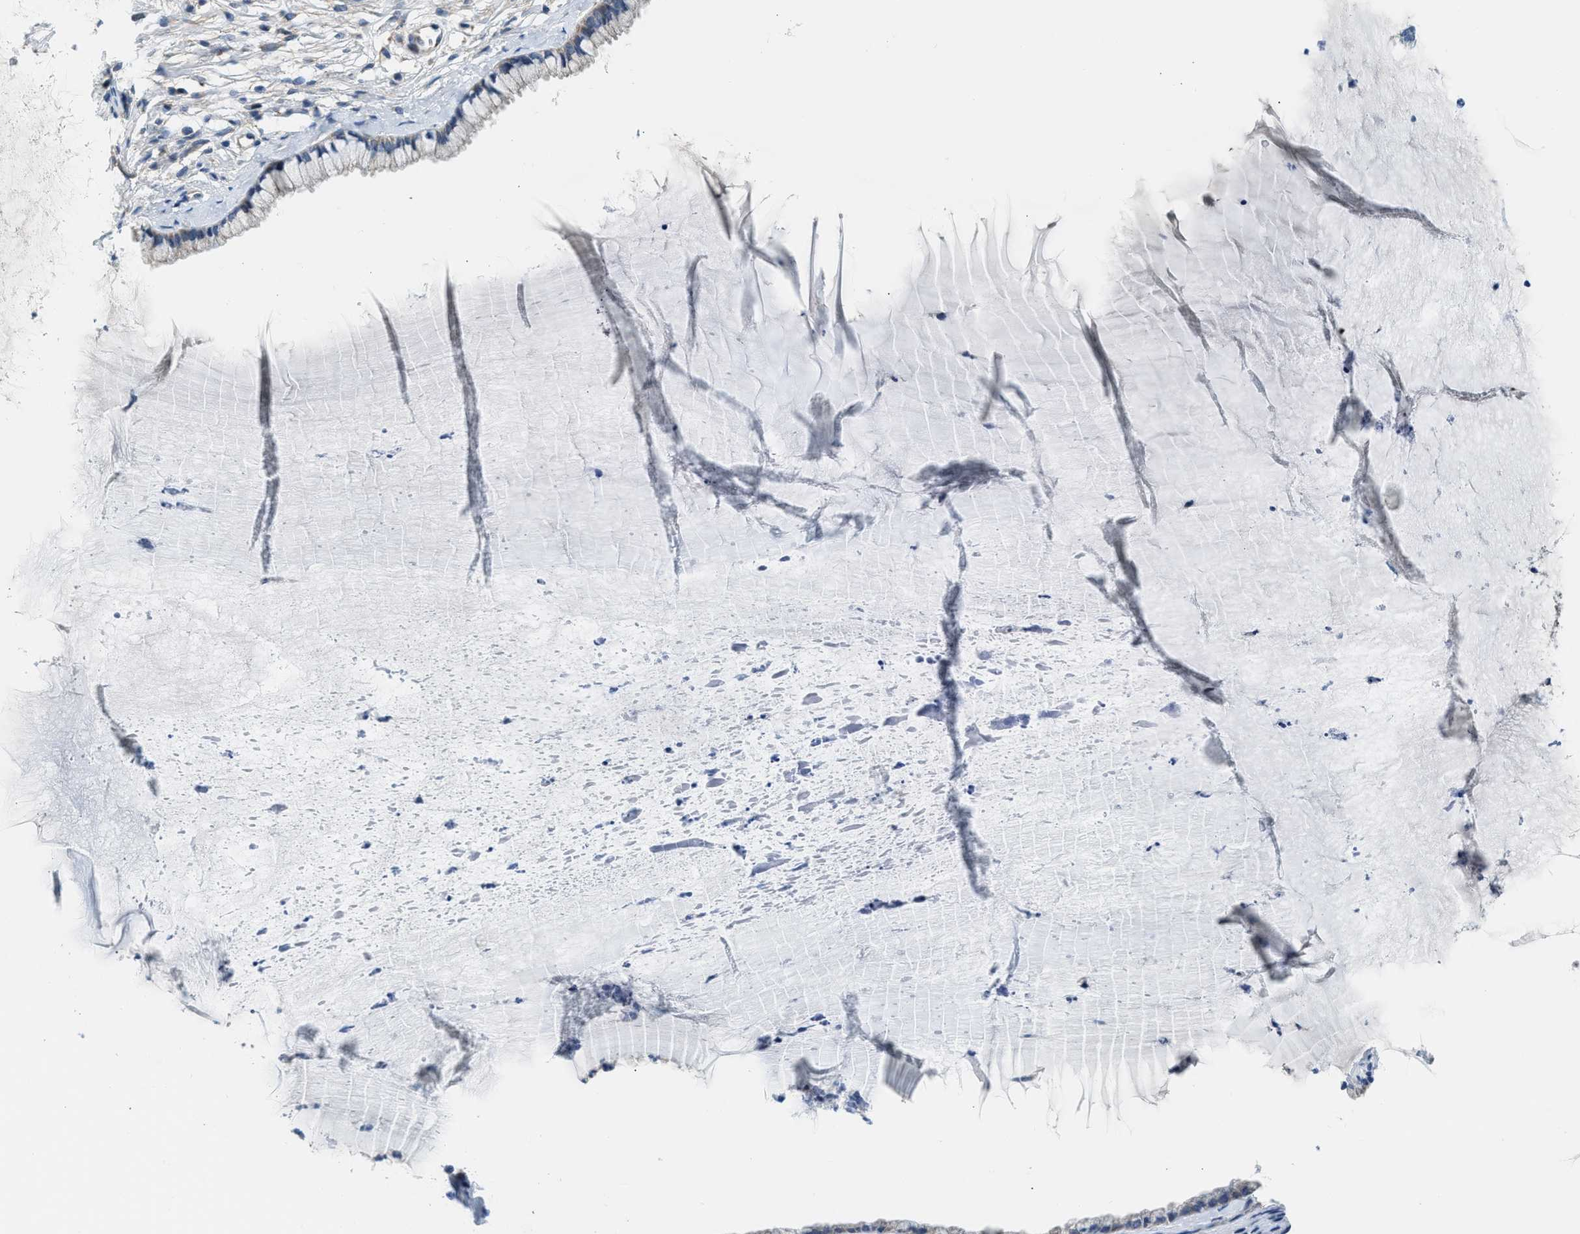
{"staining": {"intensity": "moderate", "quantity": "25%-75%", "location": "cytoplasmic/membranous"}, "tissue": "cervix", "cell_type": "Glandular cells", "image_type": "normal", "snomed": [{"axis": "morphology", "description": "Normal tissue, NOS"}, {"axis": "topography", "description": "Cervix"}], "caption": "Immunohistochemistry of unremarkable human cervix shows medium levels of moderate cytoplasmic/membranous positivity in approximately 25%-75% of glandular cells. (DAB (3,3'-diaminobenzidine) IHC, brown staining for protein, blue staining for nuclei).", "gene": "LPIN2", "patient": {"sex": "female", "age": 77}}